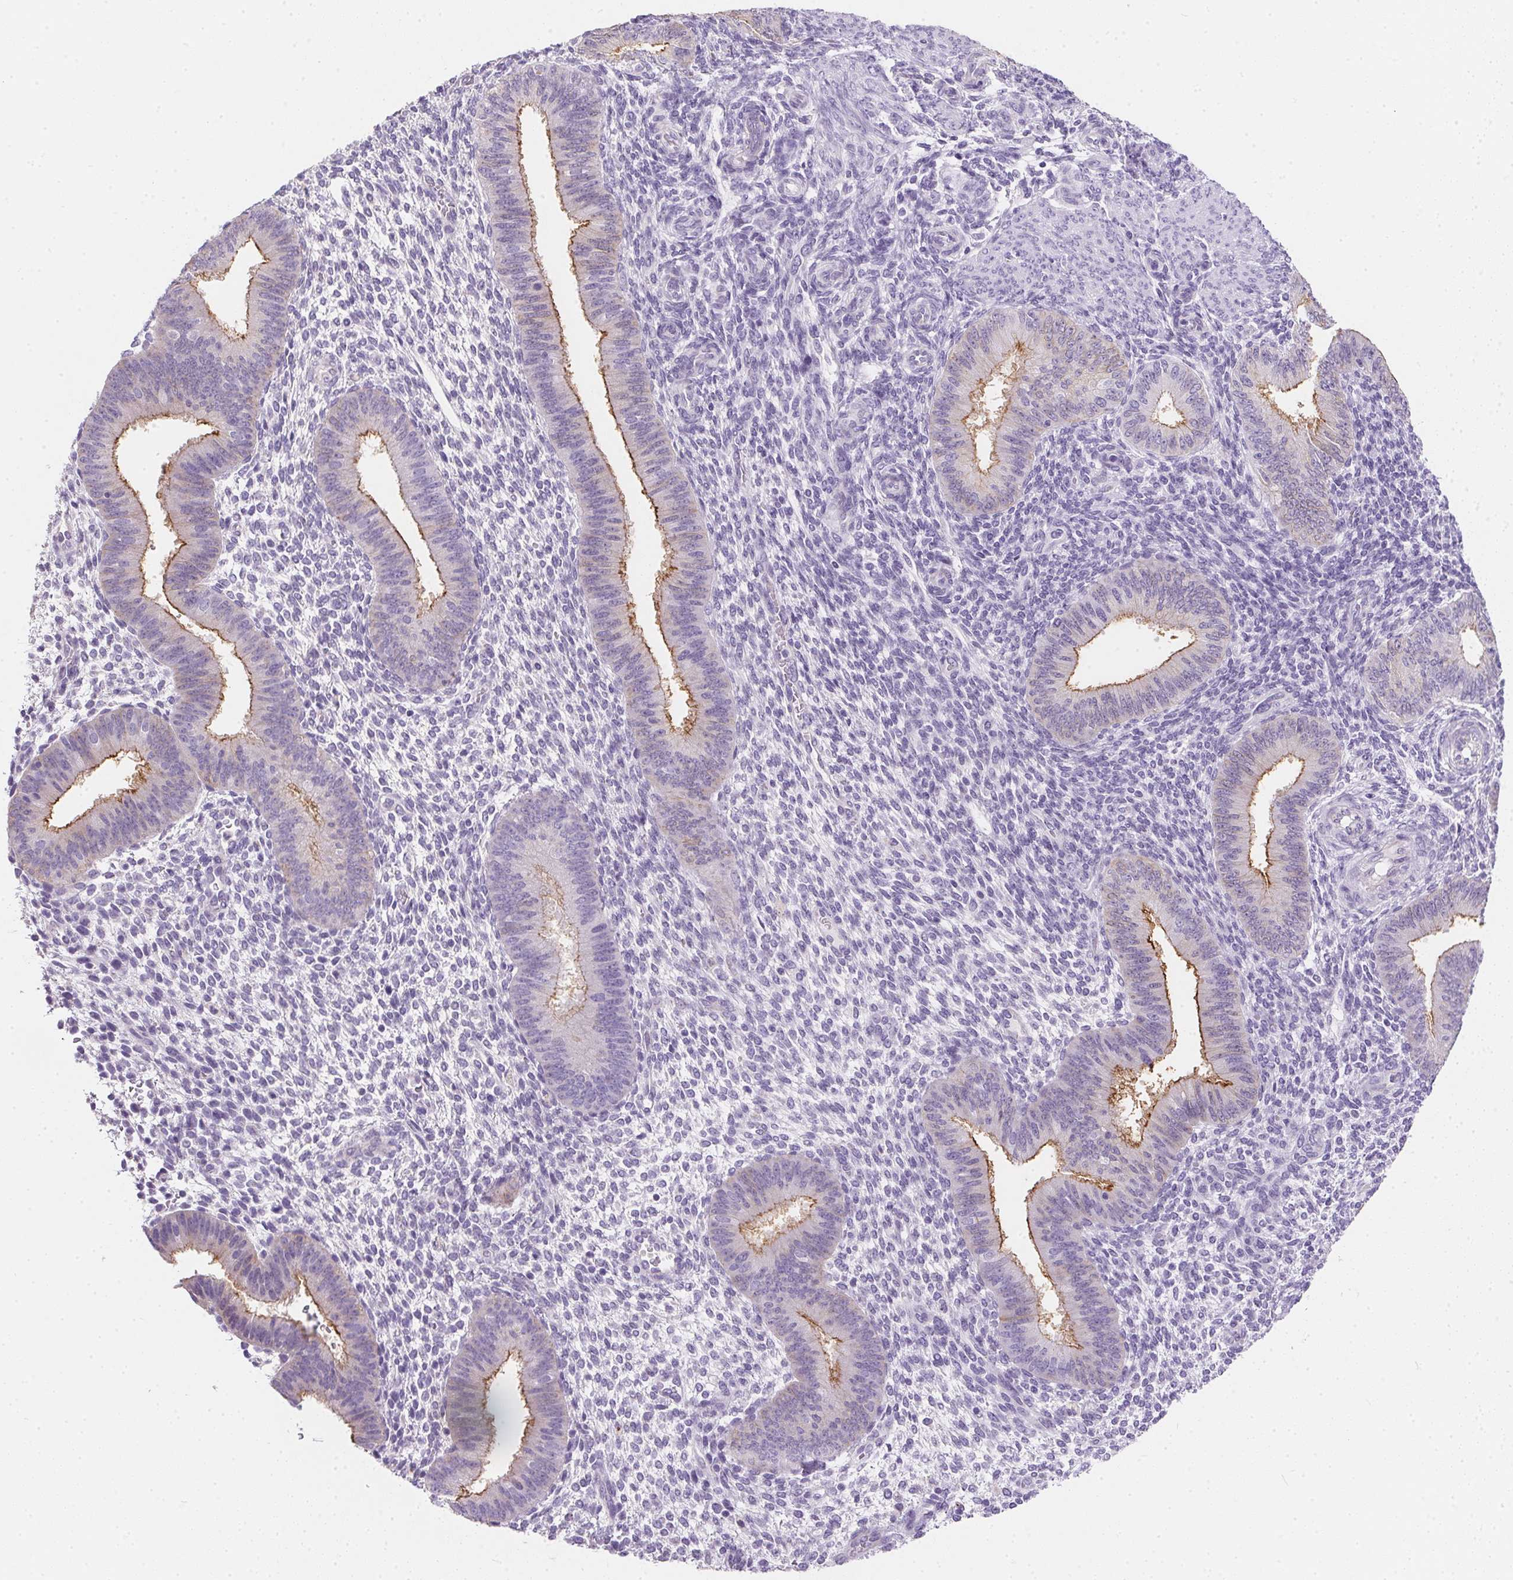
{"staining": {"intensity": "negative", "quantity": "none", "location": "none"}, "tissue": "endometrium", "cell_type": "Cells in endometrial stroma", "image_type": "normal", "snomed": [{"axis": "morphology", "description": "Normal tissue, NOS"}, {"axis": "topography", "description": "Endometrium"}], "caption": "This is an IHC photomicrograph of unremarkable endometrium. There is no staining in cells in endometrial stroma.", "gene": "AQP5", "patient": {"sex": "female", "age": 39}}